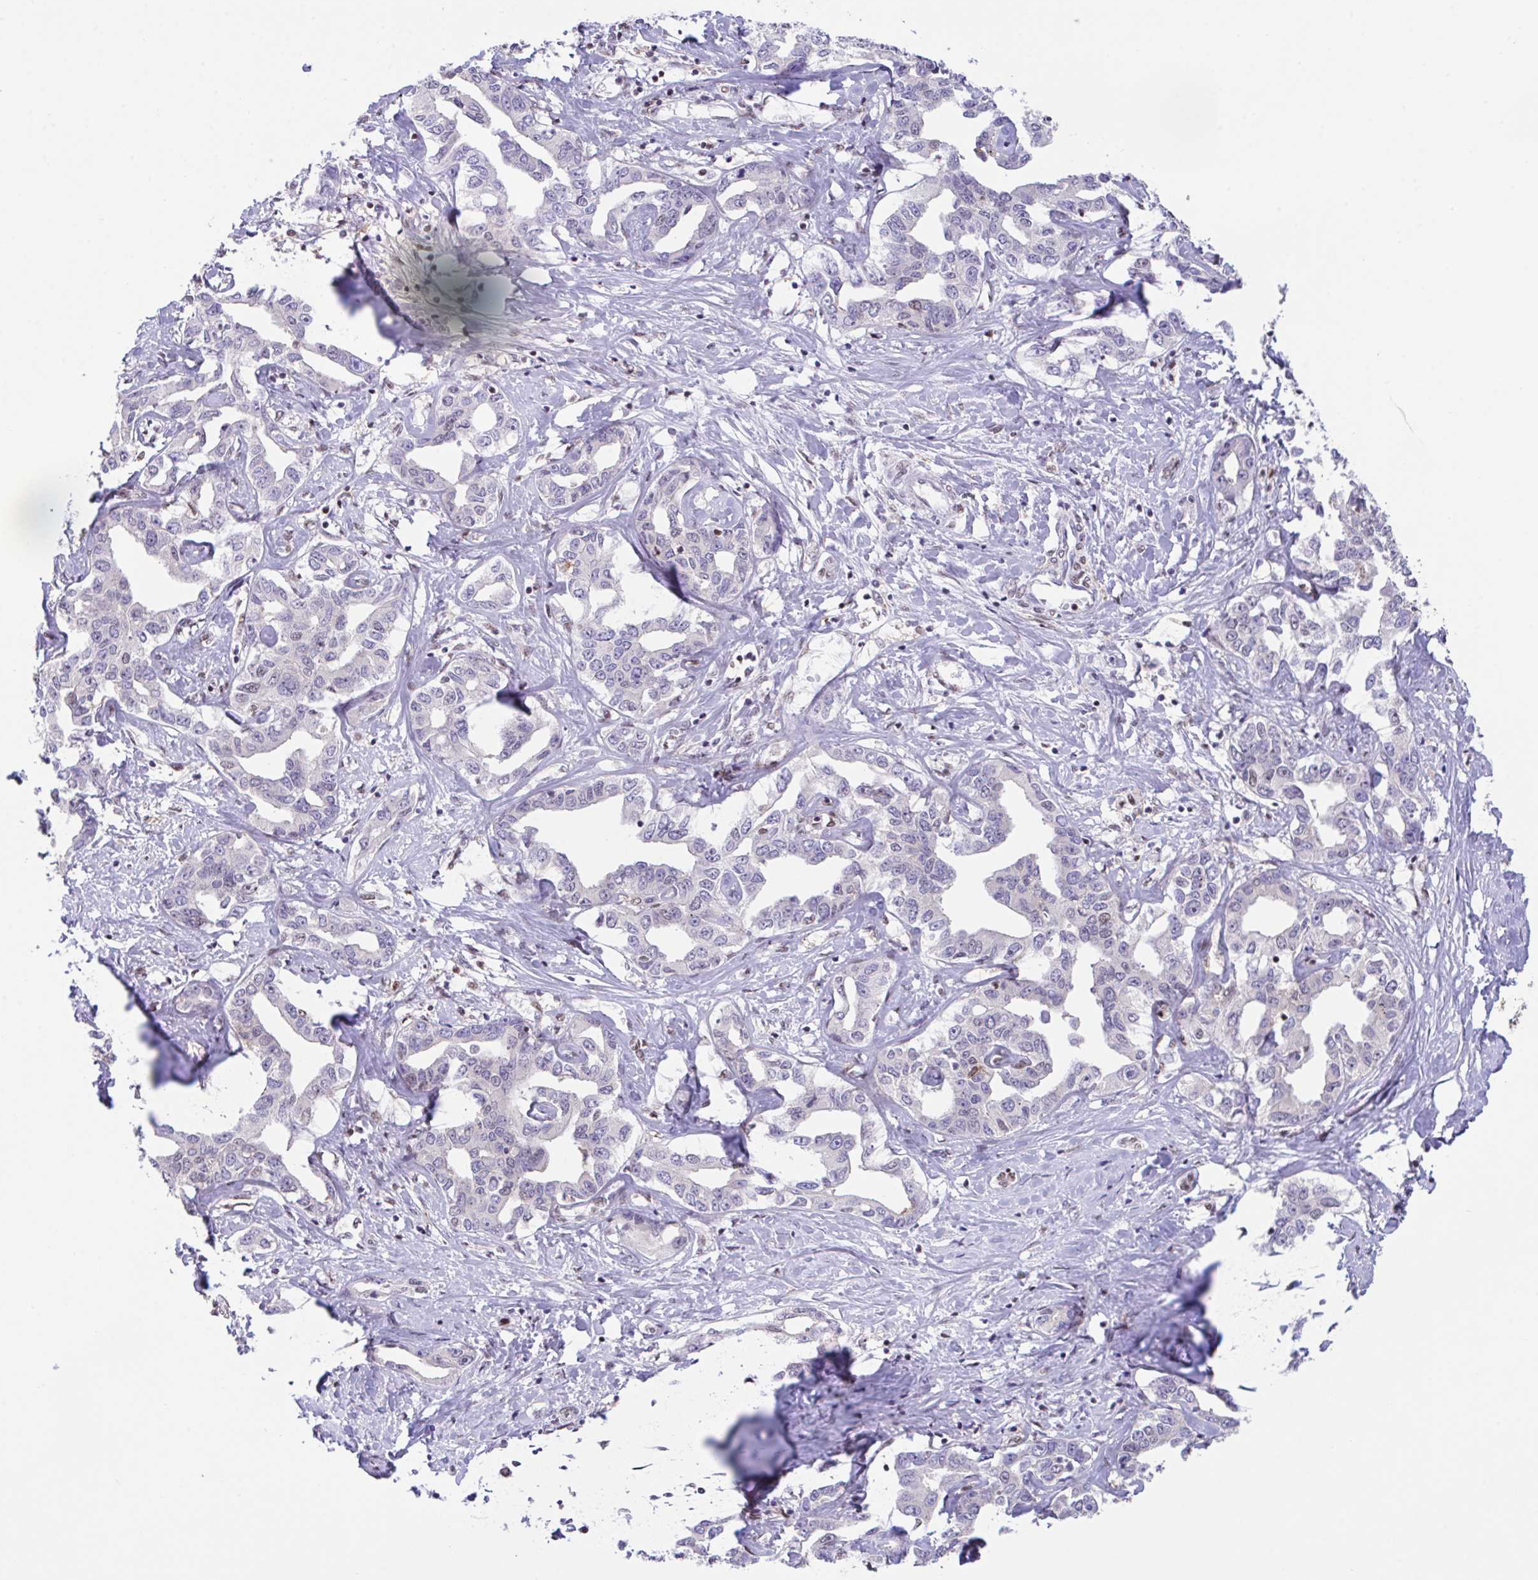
{"staining": {"intensity": "weak", "quantity": "<25%", "location": "nuclear"}, "tissue": "liver cancer", "cell_type": "Tumor cells", "image_type": "cancer", "snomed": [{"axis": "morphology", "description": "Cholangiocarcinoma"}, {"axis": "topography", "description": "Liver"}], "caption": "Photomicrograph shows no protein positivity in tumor cells of liver cholangiocarcinoma tissue.", "gene": "OR6K3", "patient": {"sex": "male", "age": 59}}